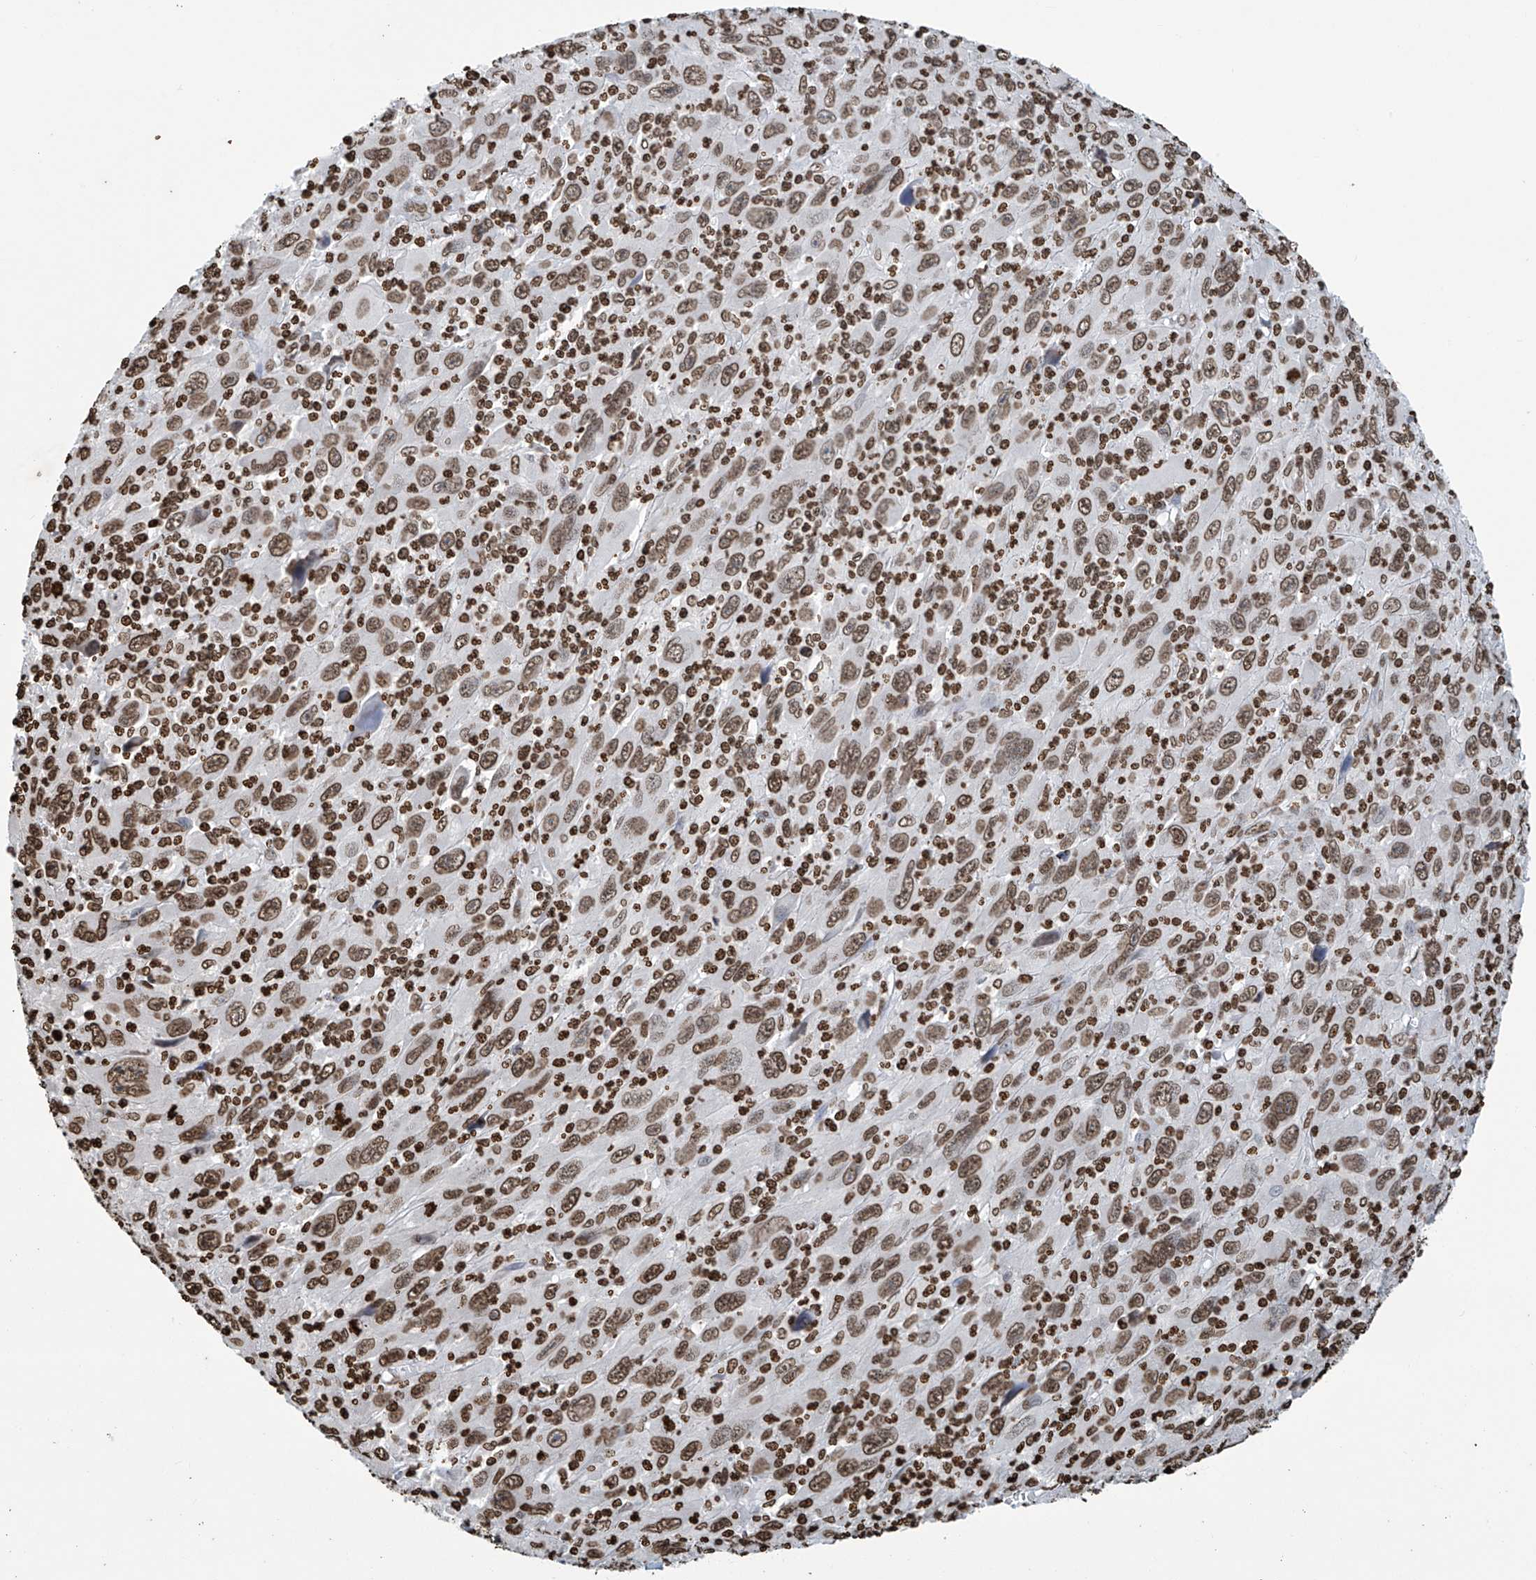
{"staining": {"intensity": "moderate", "quantity": ">75%", "location": "nuclear"}, "tissue": "melanoma", "cell_type": "Tumor cells", "image_type": "cancer", "snomed": [{"axis": "morphology", "description": "Malignant melanoma, Metastatic site"}, {"axis": "topography", "description": "Skin"}], "caption": "A medium amount of moderate nuclear expression is identified in approximately >75% of tumor cells in melanoma tissue.", "gene": "DPPA2", "patient": {"sex": "female", "age": 56}}